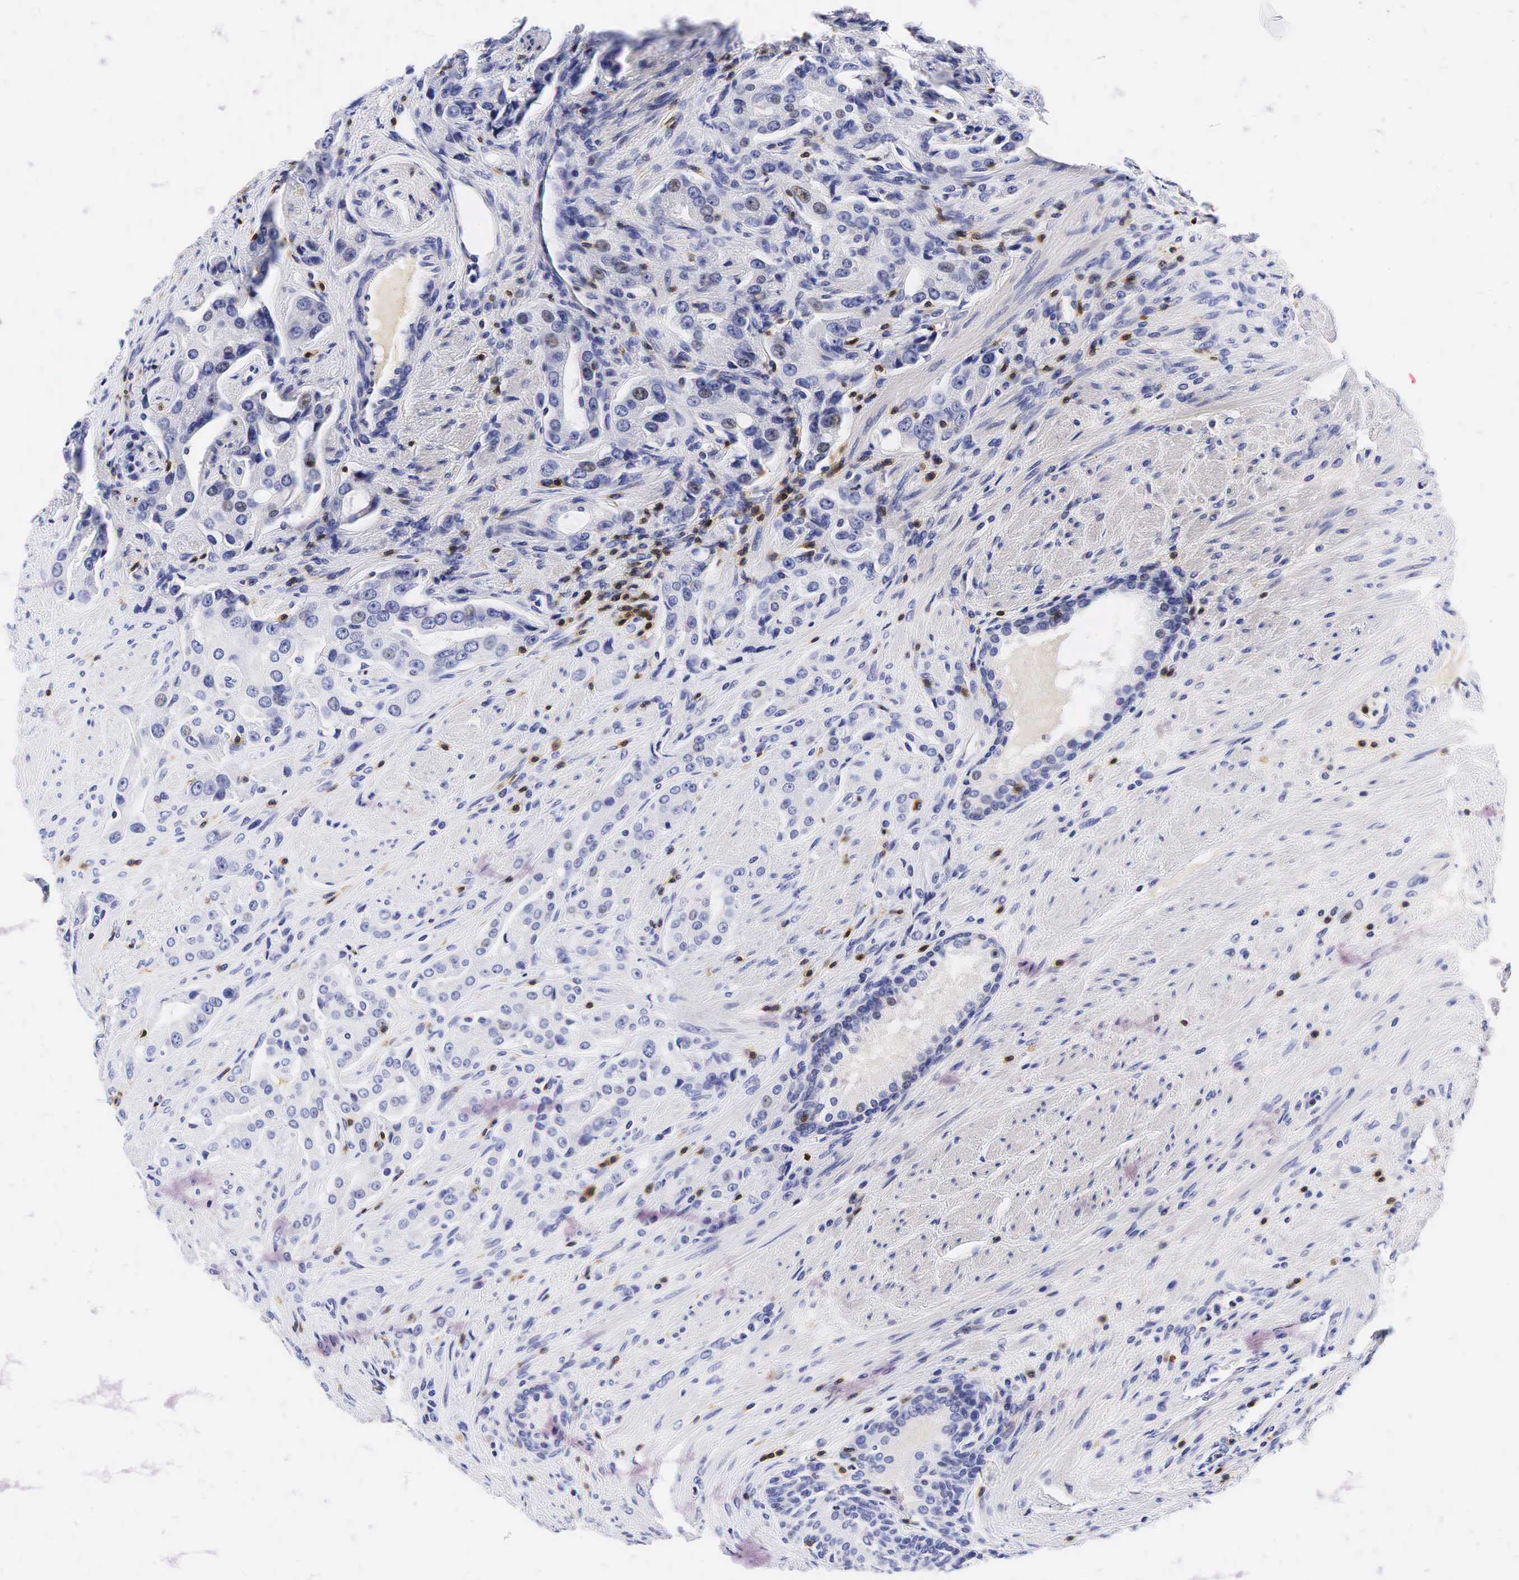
{"staining": {"intensity": "negative", "quantity": "none", "location": "none"}, "tissue": "prostate cancer", "cell_type": "Tumor cells", "image_type": "cancer", "snomed": [{"axis": "morphology", "description": "Adenocarcinoma, Medium grade"}, {"axis": "topography", "description": "Prostate"}], "caption": "Tumor cells are negative for brown protein staining in prostate medium-grade adenocarcinoma. The staining was performed using DAB (3,3'-diaminobenzidine) to visualize the protein expression in brown, while the nuclei were stained in blue with hematoxylin (Magnification: 20x).", "gene": "CD3E", "patient": {"sex": "male", "age": 72}}